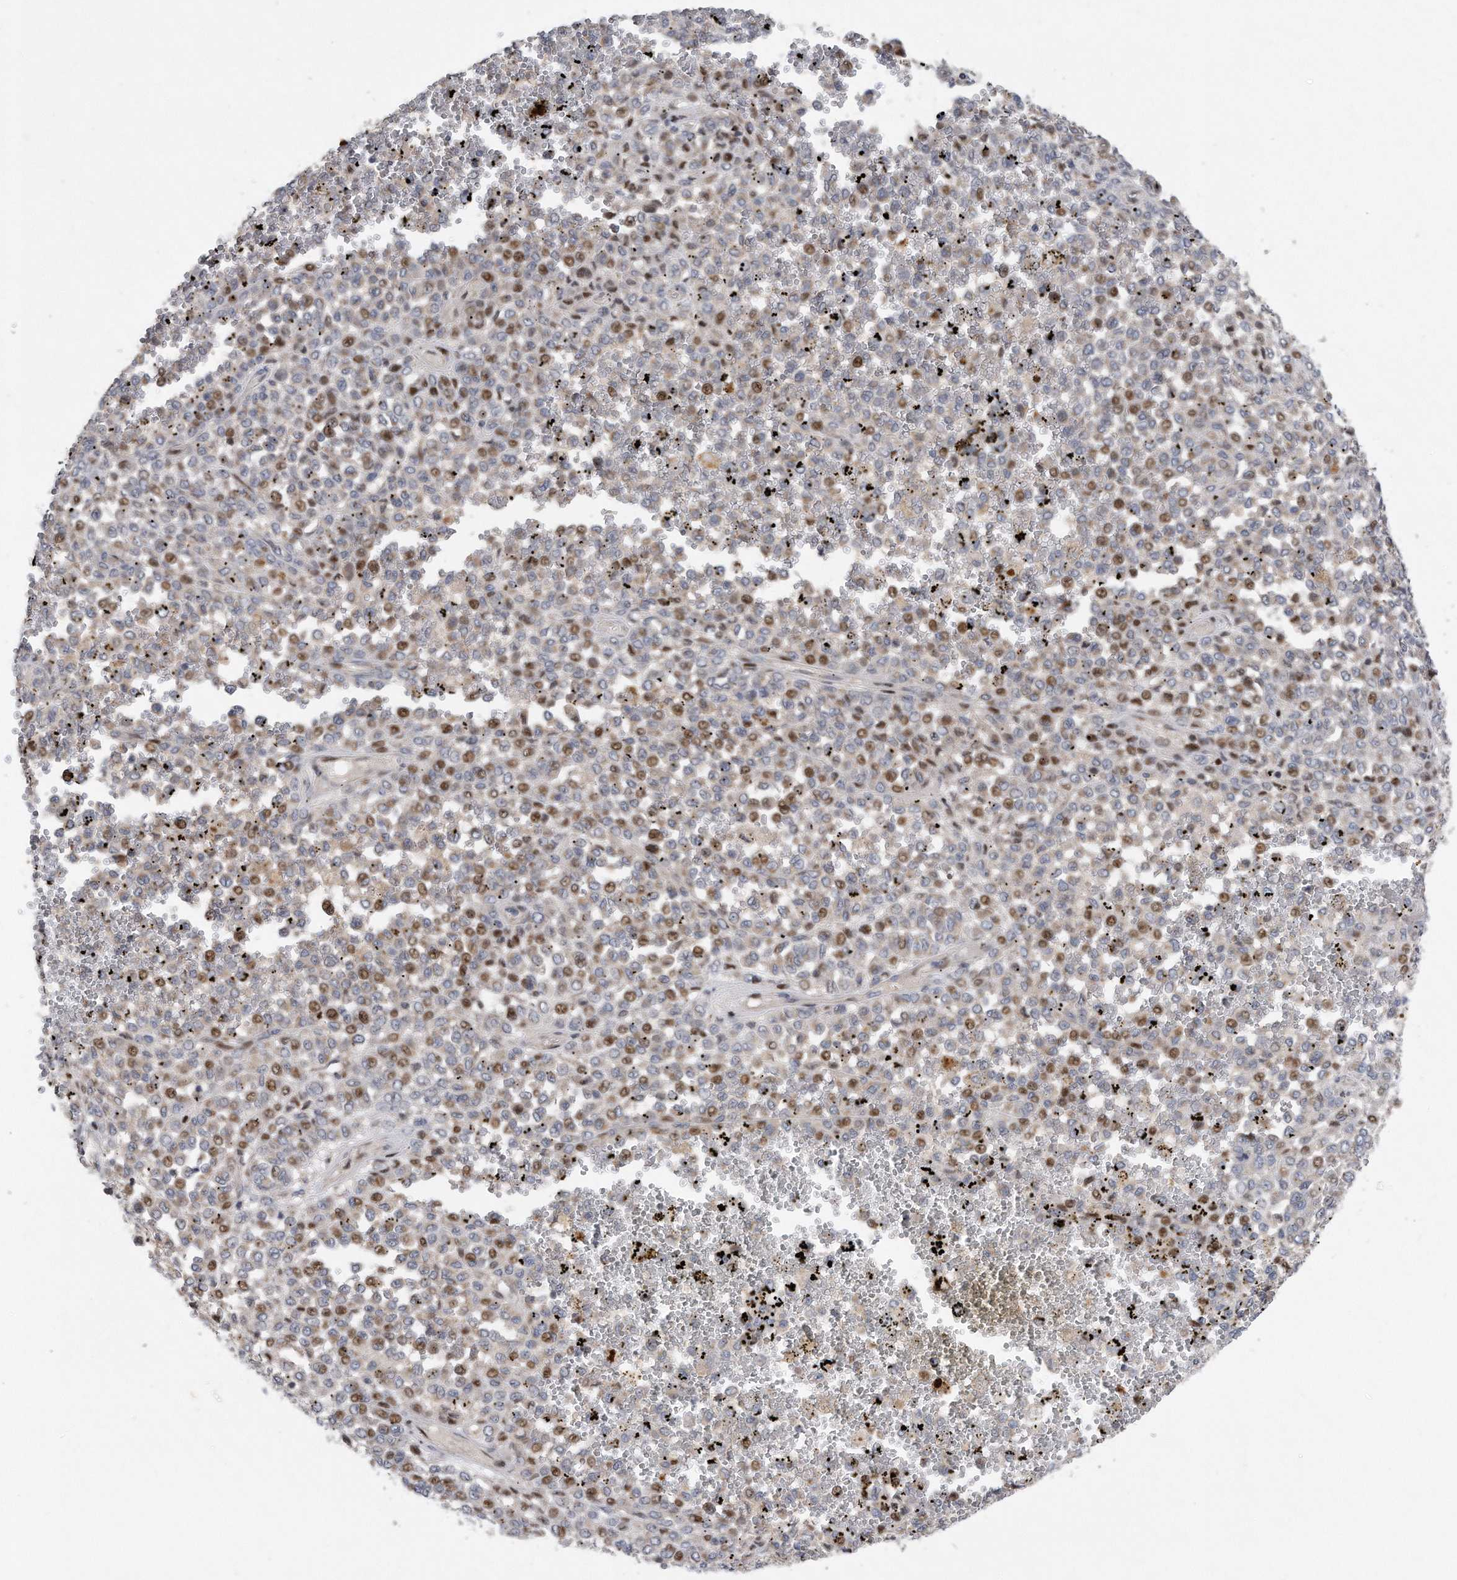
{"staining": {"intensity": "moderate", "quantity": "25%-75%", "location": "nuclear"}, "tissue": "melanoma", "cell_type": "Tumor cells", "image_type": "cancer", "snomed": [{"axis": "morphology", "description": "Malignant melanoma, Metastatic site"}, {"axis": "topography", "description": "Pancreas"}], "caption": "Immunohistochemistry image of human melanoma stained for a protein (brown), which displays medium levels of moderate nuclear positivity in approximately 25%-75% of tumor cells.", "gene": "CDH12", "patient": {"sex": "female", "age": 30}}